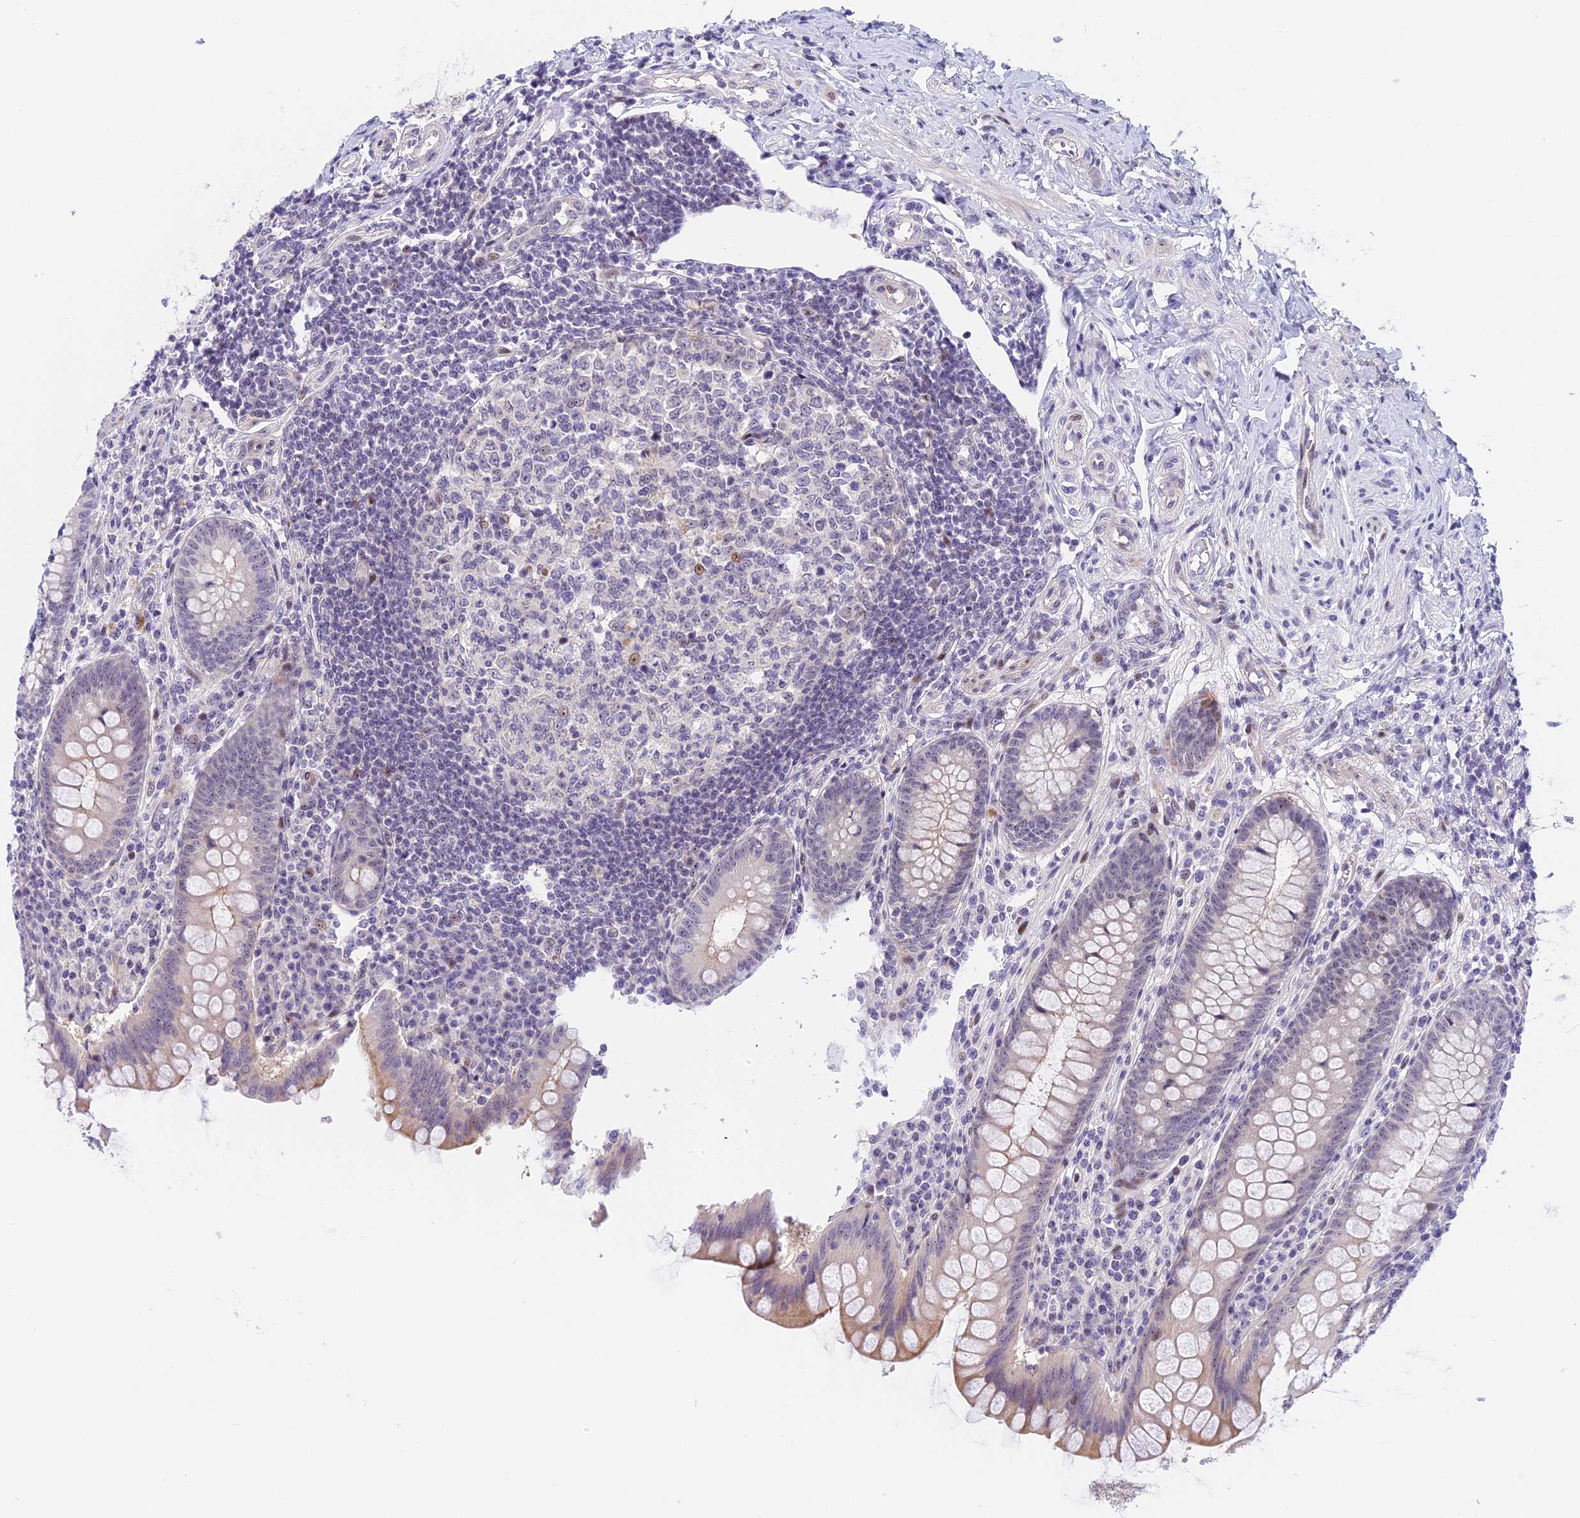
{"staining": {"intensity": "moderate", "quantity": "<25%", "location": "cytoplasmic/membranous"}, "tissue": "appendix", "cell_type": "Glandular cells", "image_type": "normal", "snomed": [{"axis": "morphology", "description": "Normal tissue, NOS"}, {"axis": "topography", "description": "Appendix"}], "caption": "Appendix stained with immunohistochemistry reveals moderate cytoplasmic/membranous staining in approximately <25% of glandular cells. The staining was performed using DAB, with brown indicating positive protein expression. Nuclei are stained blue with hematoxylin.", "gene": "MIDN", "patient": {"sex": "female", "age": 33}}